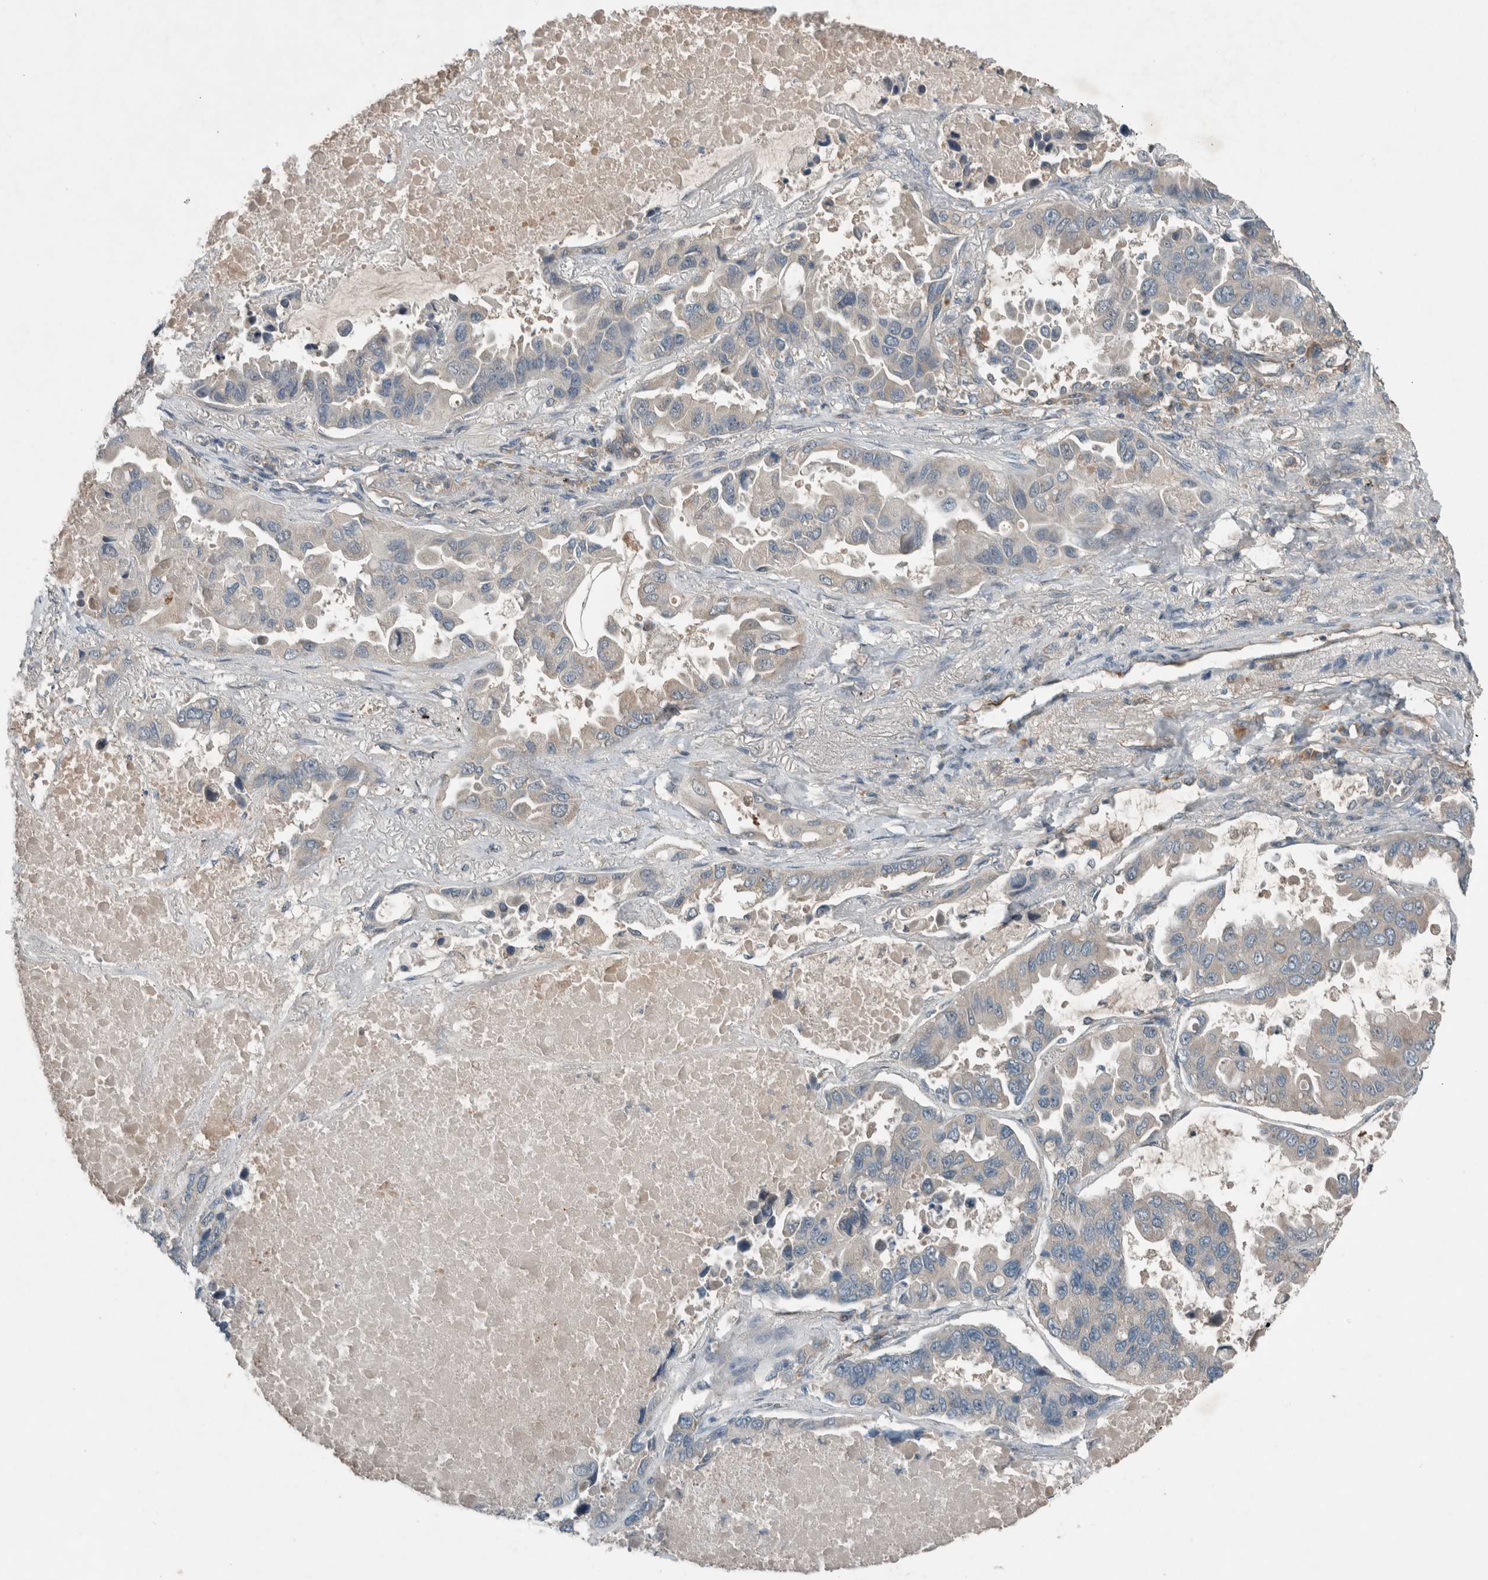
{"staining": {"intensity": "negative", "quantity": "none", "location": "none"}, "tissue": "lung cancer", "cell_type": "Tumor cells", "image_type": "cancer", "snomed": [{"axis": "morphology", "description": "Adenocarcinoma, NOS"}, {"axis": "topography", "description": "Lung"}], "caption": "Immunohistochemistry (IHC) photomicrograph of neoplastic tissue: human lung cancer (adenocarcinoma) stained with DAB (3,3'-diaminobenzidine) displays no significant protein staining in tumor cells.", "gene": "RALGDS", "patient": {"sex": "male", "age": 64}}